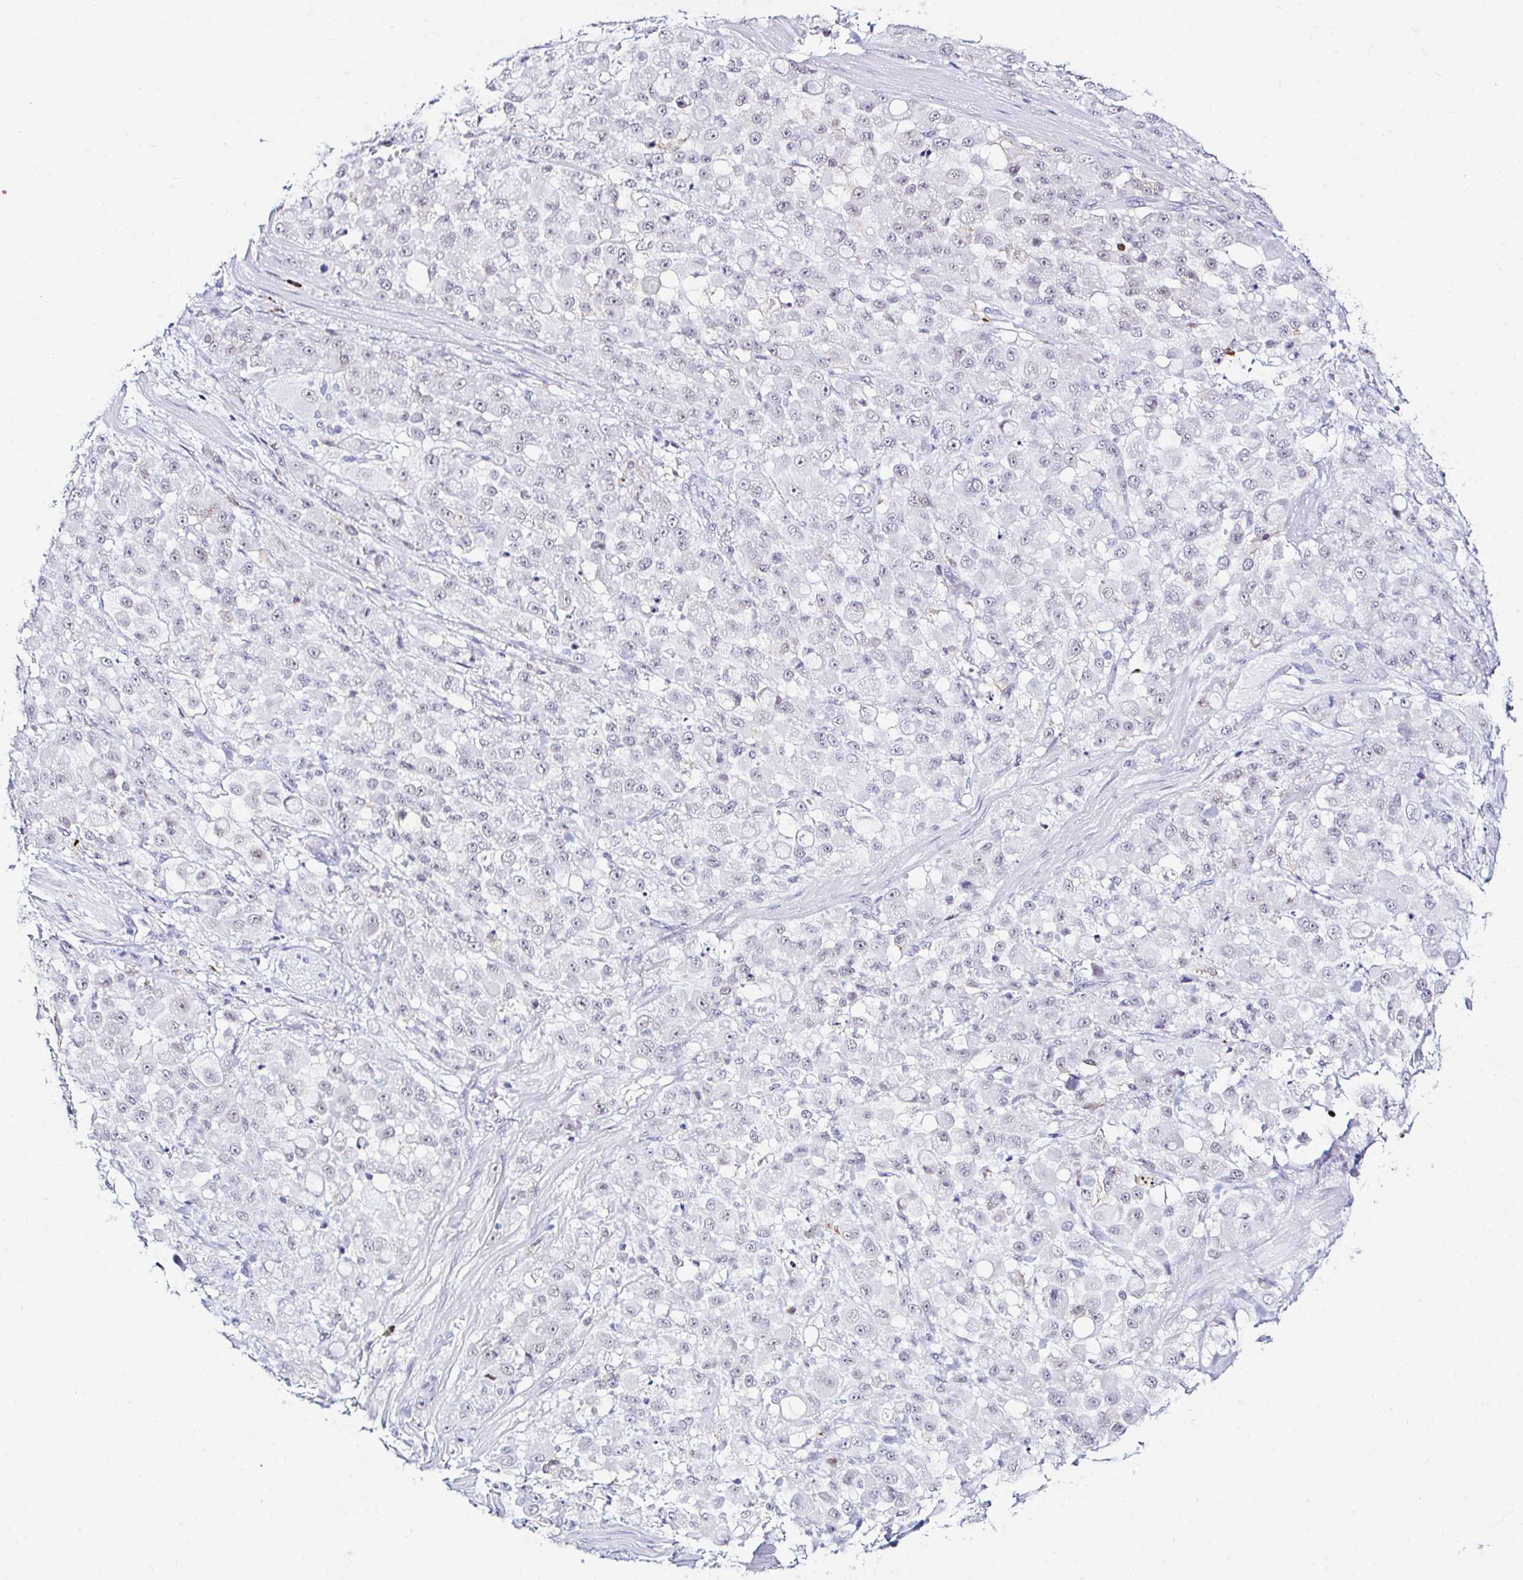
{"staining": {"intensity": "negative", "quantity": "none", "location": "none"}, "tissue": "stomach cancer", "cell_type": "Tumor cells", "image_type": "cancer", "snomed": [{"axis": "morphology", "description": "Adenocarcinoma, NOS"}, {"axis": "topography", "description": "Stomach"}], "caption": "Immunohistochemistry image of stomach cancer (adenocarcinoma) stained for a protein (brown), which displays no expression in tumor cells.", "gene": "CYBB", "patient": {"sex": "female", "age": 76}}